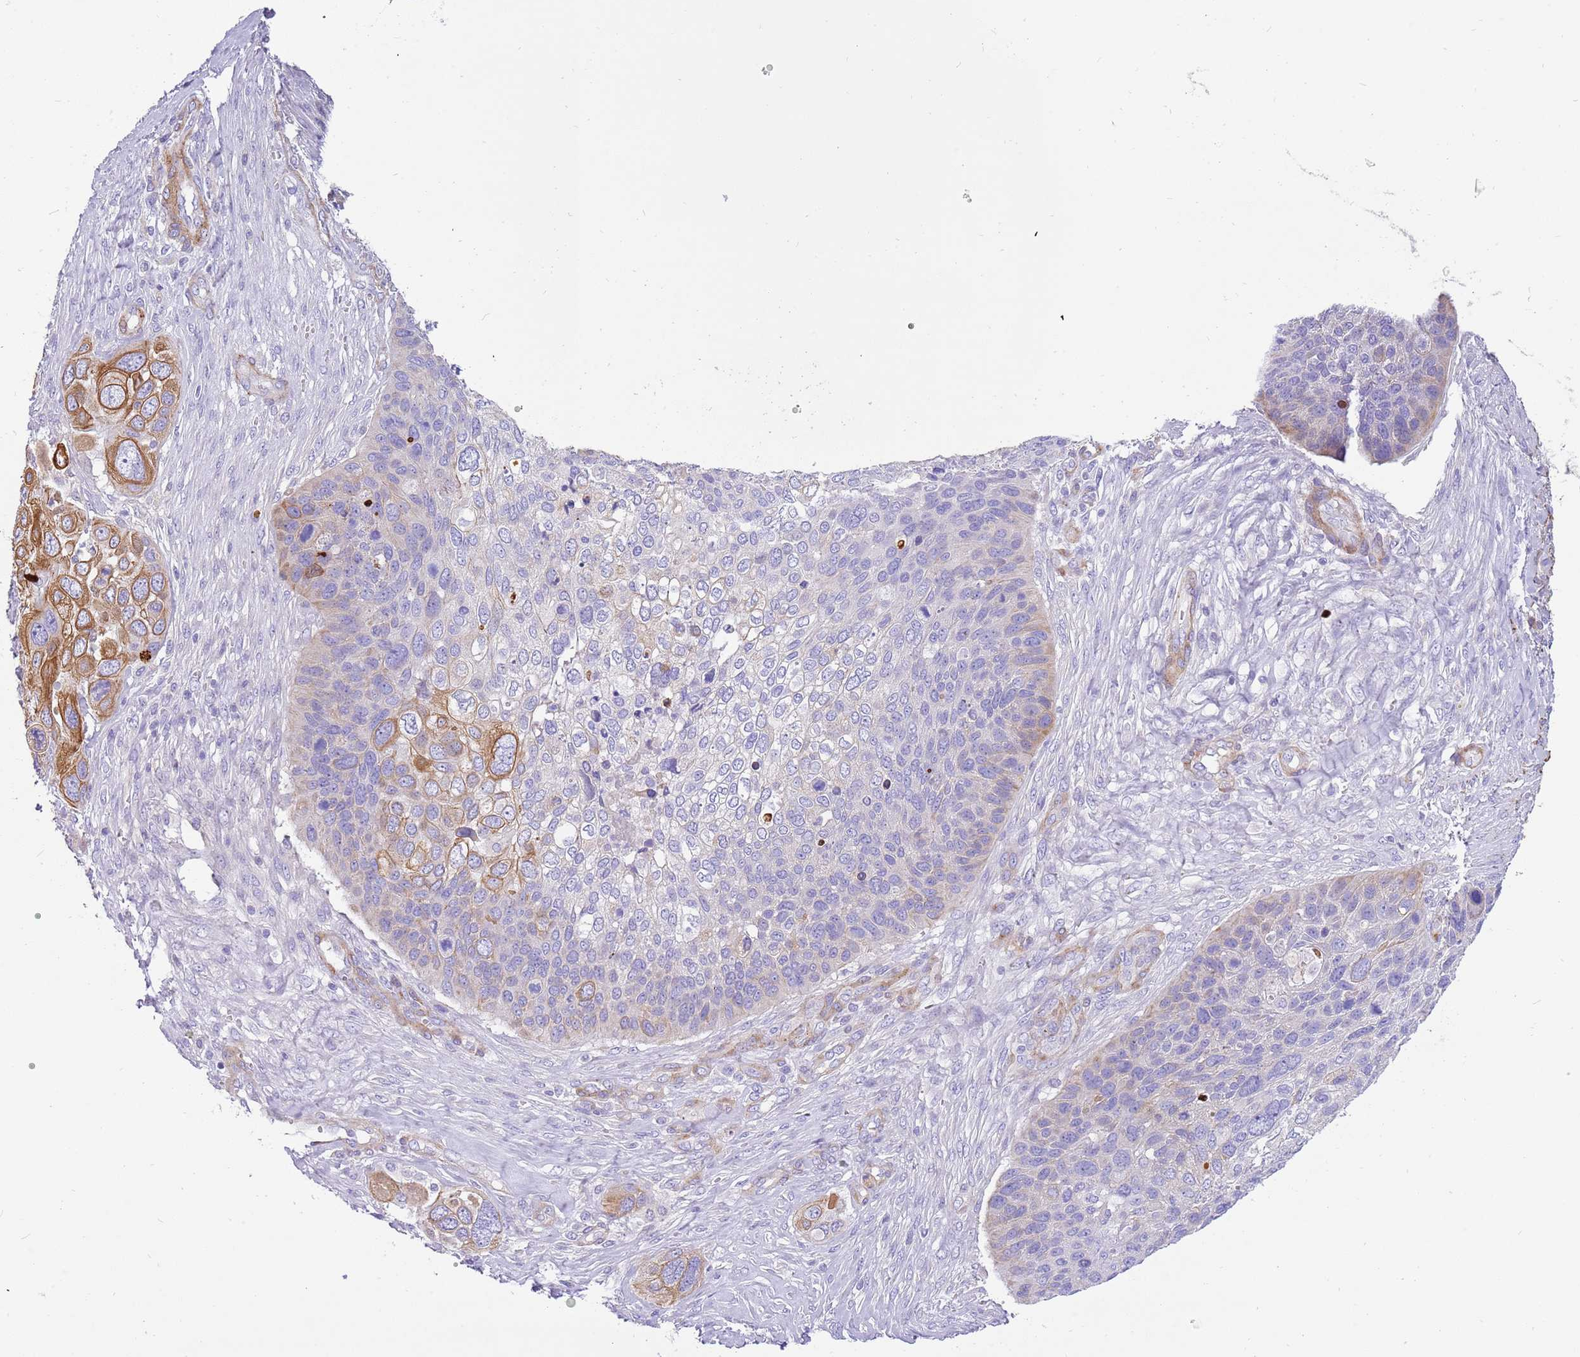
{"staining": {"intensity": "moderate", "quantity": "<25%", "location": "cytoplasmic/membranous"}, "tissue": "skin cancer", "cell_type": "Tumor cells", "image_type": "cancer", "snomed": [{"axis": "morphology", "description": "Basal cell carcinoma"}, {"axis": "topography", "description": "Skin"}], "caption": "Skin basal cell carcinoma was stained to show a protein in brown. There is low levels of moderate cytoplasmic/membranous expression in about <25% of tumor cells.", "gene": "SERINC3", "patient": {"sex": "female", "age": 74}}